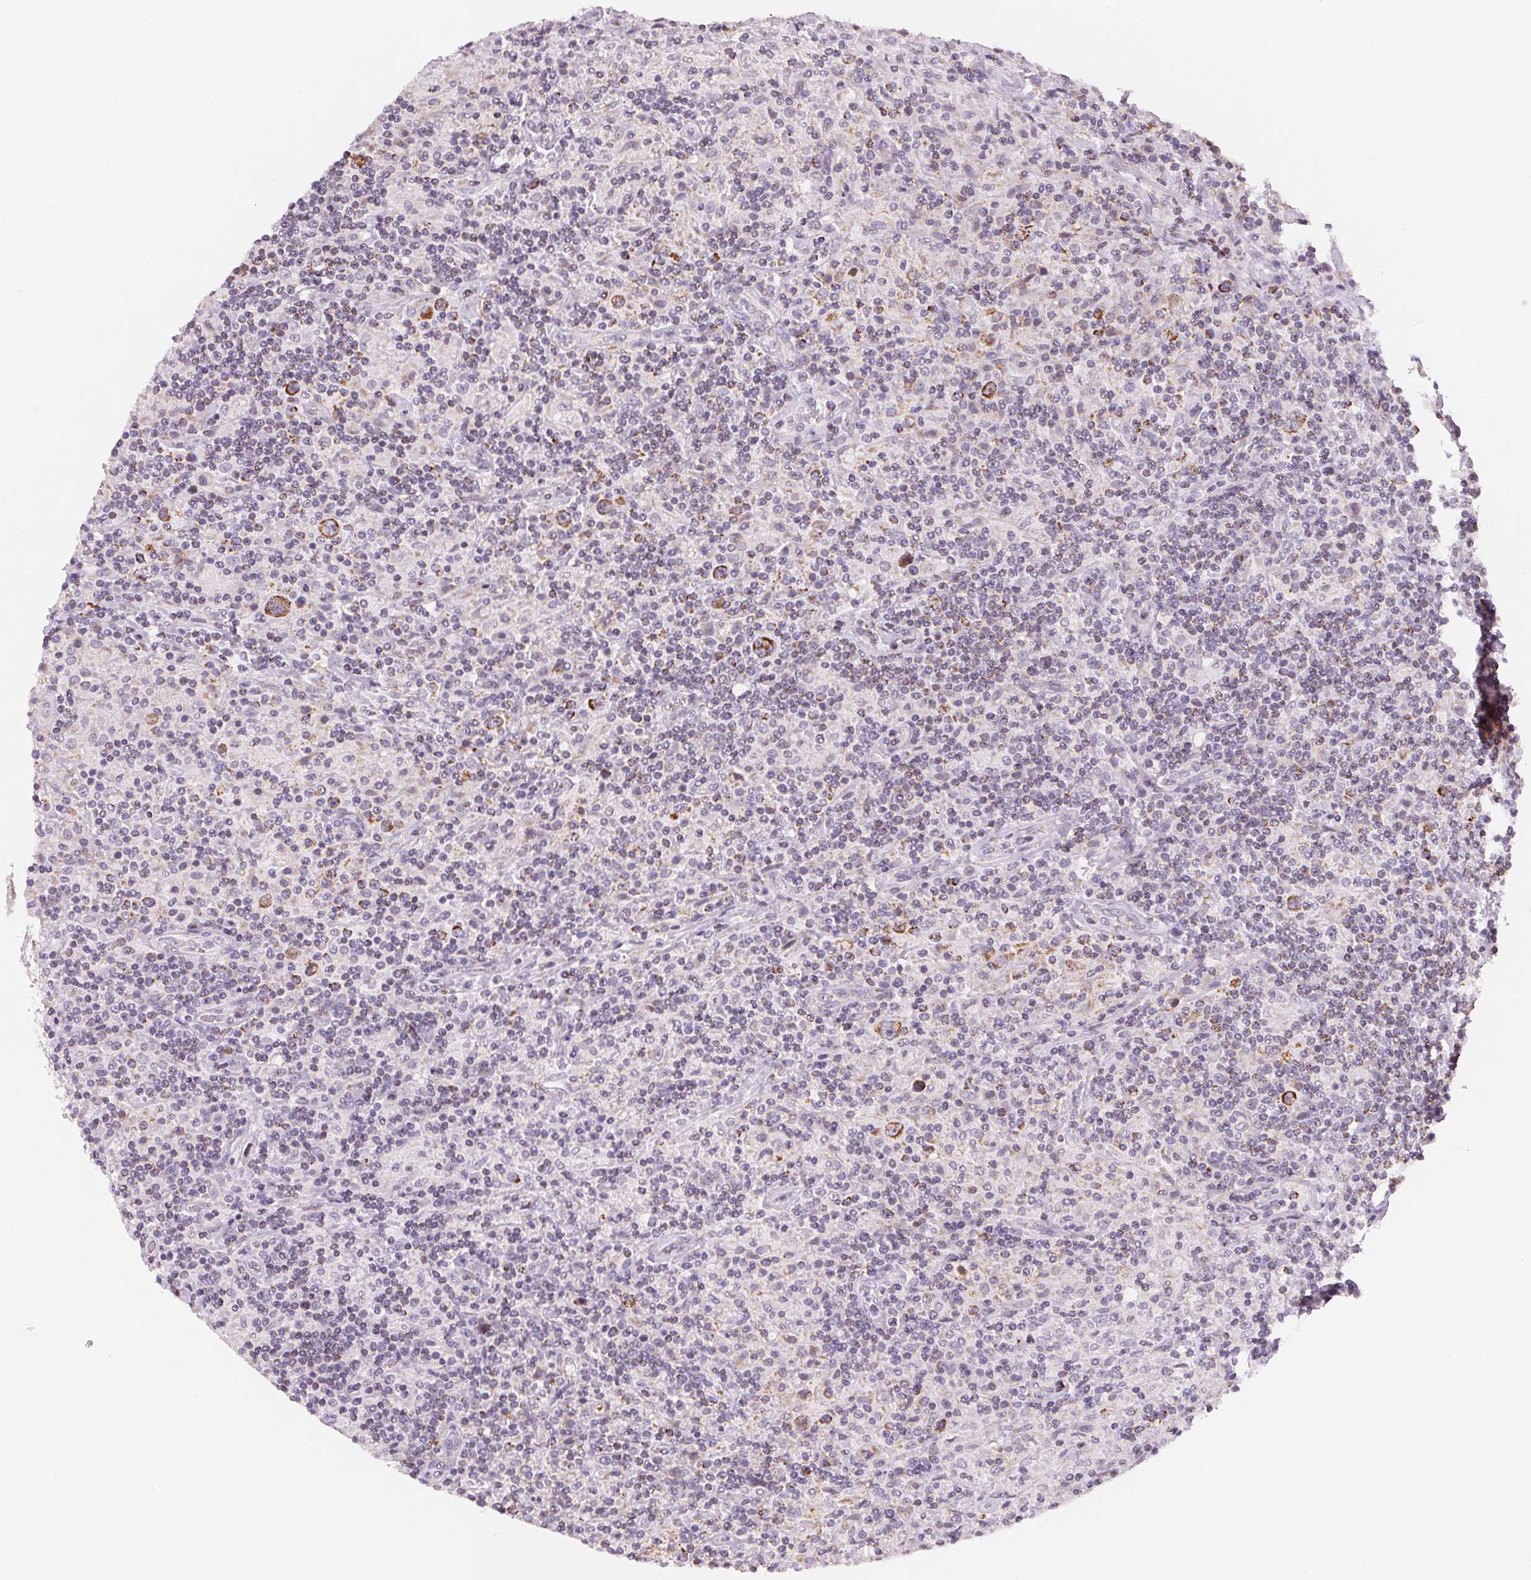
{"staining": {"intensity": "strong", "quantity": "25%-75%", "location": "cytoplasmic/membranous"}, "tissue": "lymphoma", "cell_type": "Tumor cells", "image_type": "cancer", "snomed": [{"axis": "morphology", "description": "Hodgkin's disease, NOS"}, {"axis": "topography", "description": "Lymph node"}], "caption": "High-power microscopy captured an immunohistochemistry (IHC) micrograph of lymphoma, revealing strong cytoplasmic/membranous expression in approximately 25%-75% of tumor cells.", "gene": "GIPC2", "patient": {"sex": "male", "age": 70}}